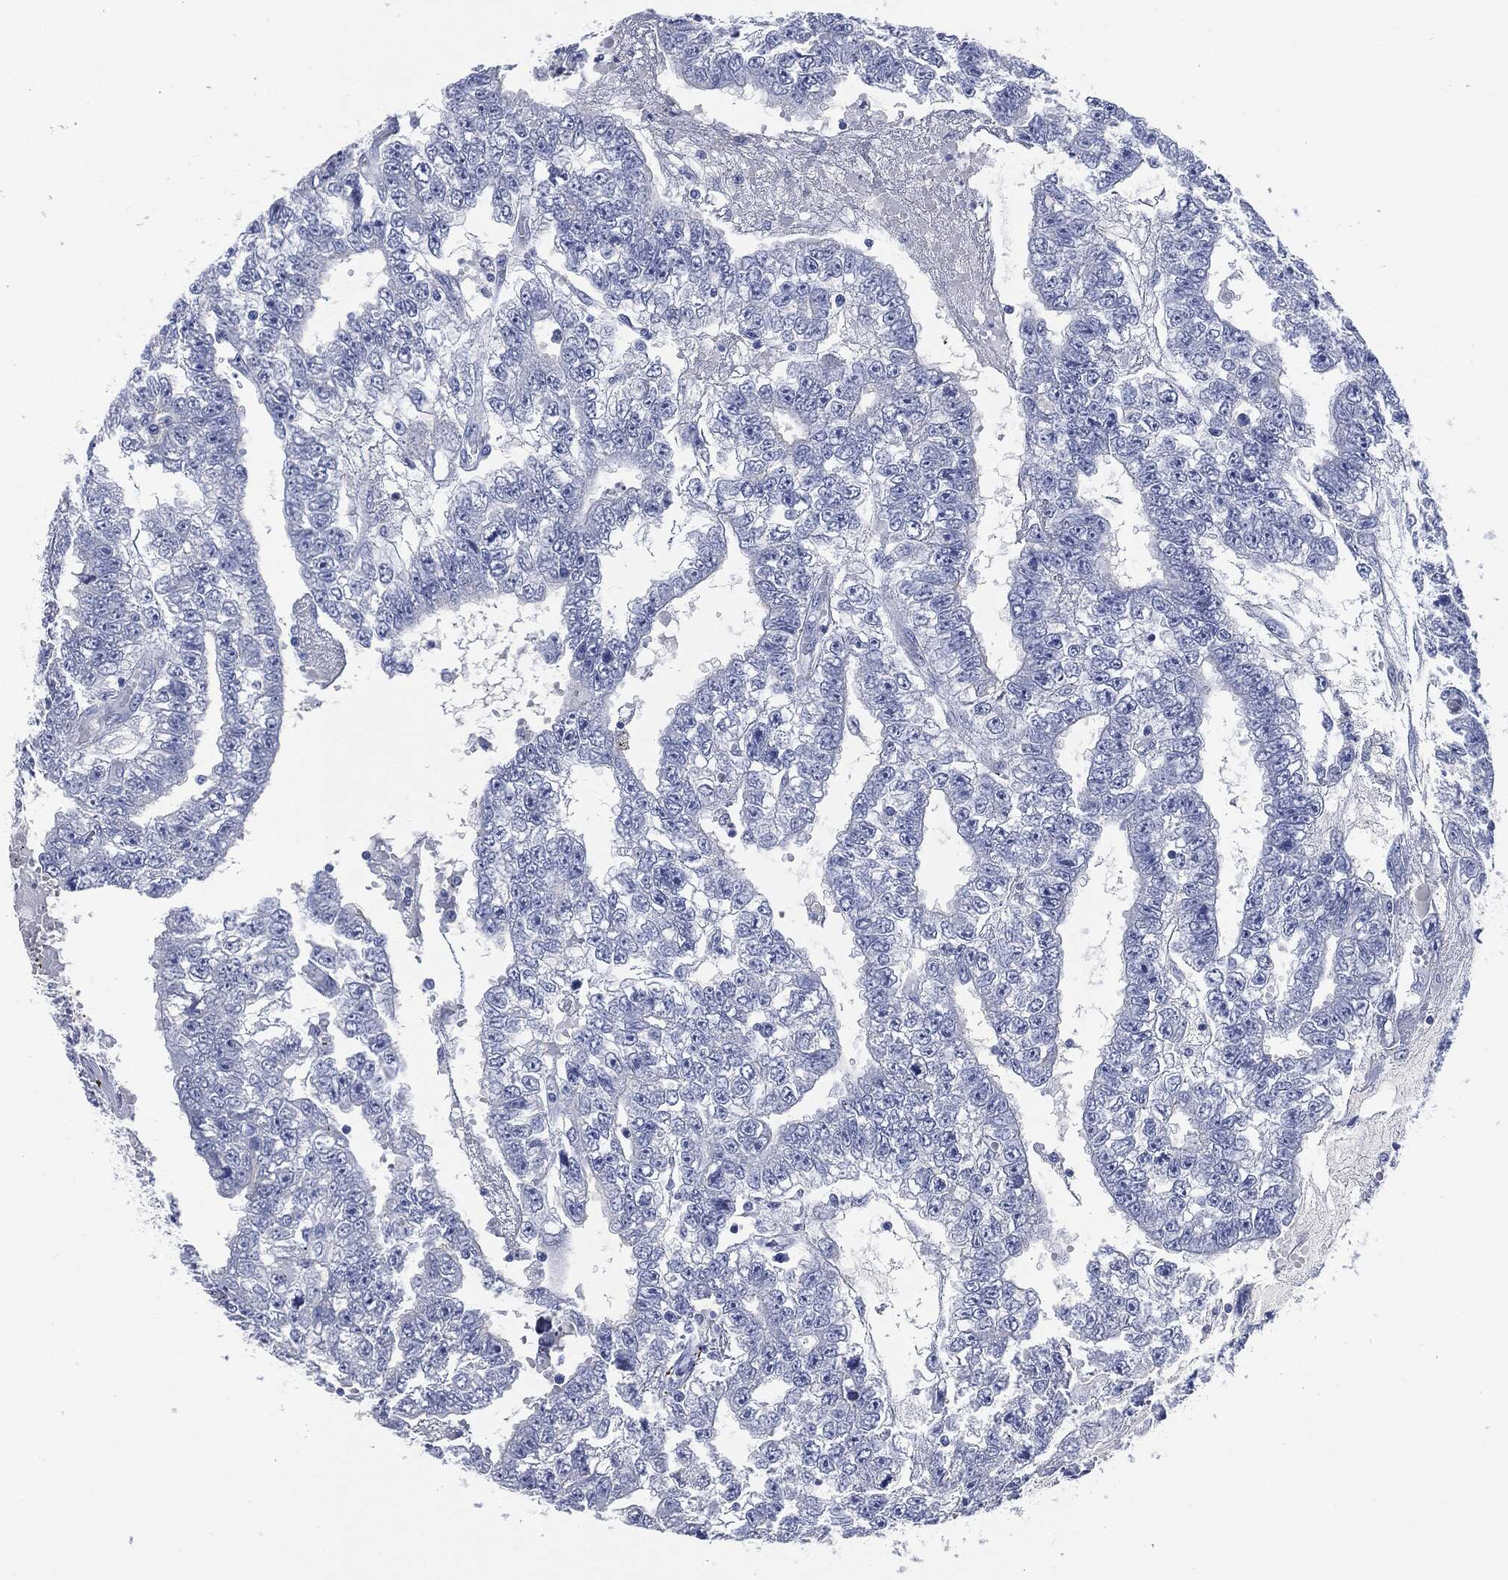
{"staining": {"intensity": "negative", "quantity": "none", "location": "none"}, "tissue": "testis cancer", "cell_type": "Tumor cells", "image_type": "cancer", "snomed": [{"axis": "morphology", "description": "Carcinoma, Embryonal, NOS"}, {"axis": "topography", "description": "Testis"}], "caption": "This is an immunohistochemistry image of testis cancer. There is no positivity in tumor cells.", "gene": "MUC16", "patient": {"sex": "male", "age": 25}}